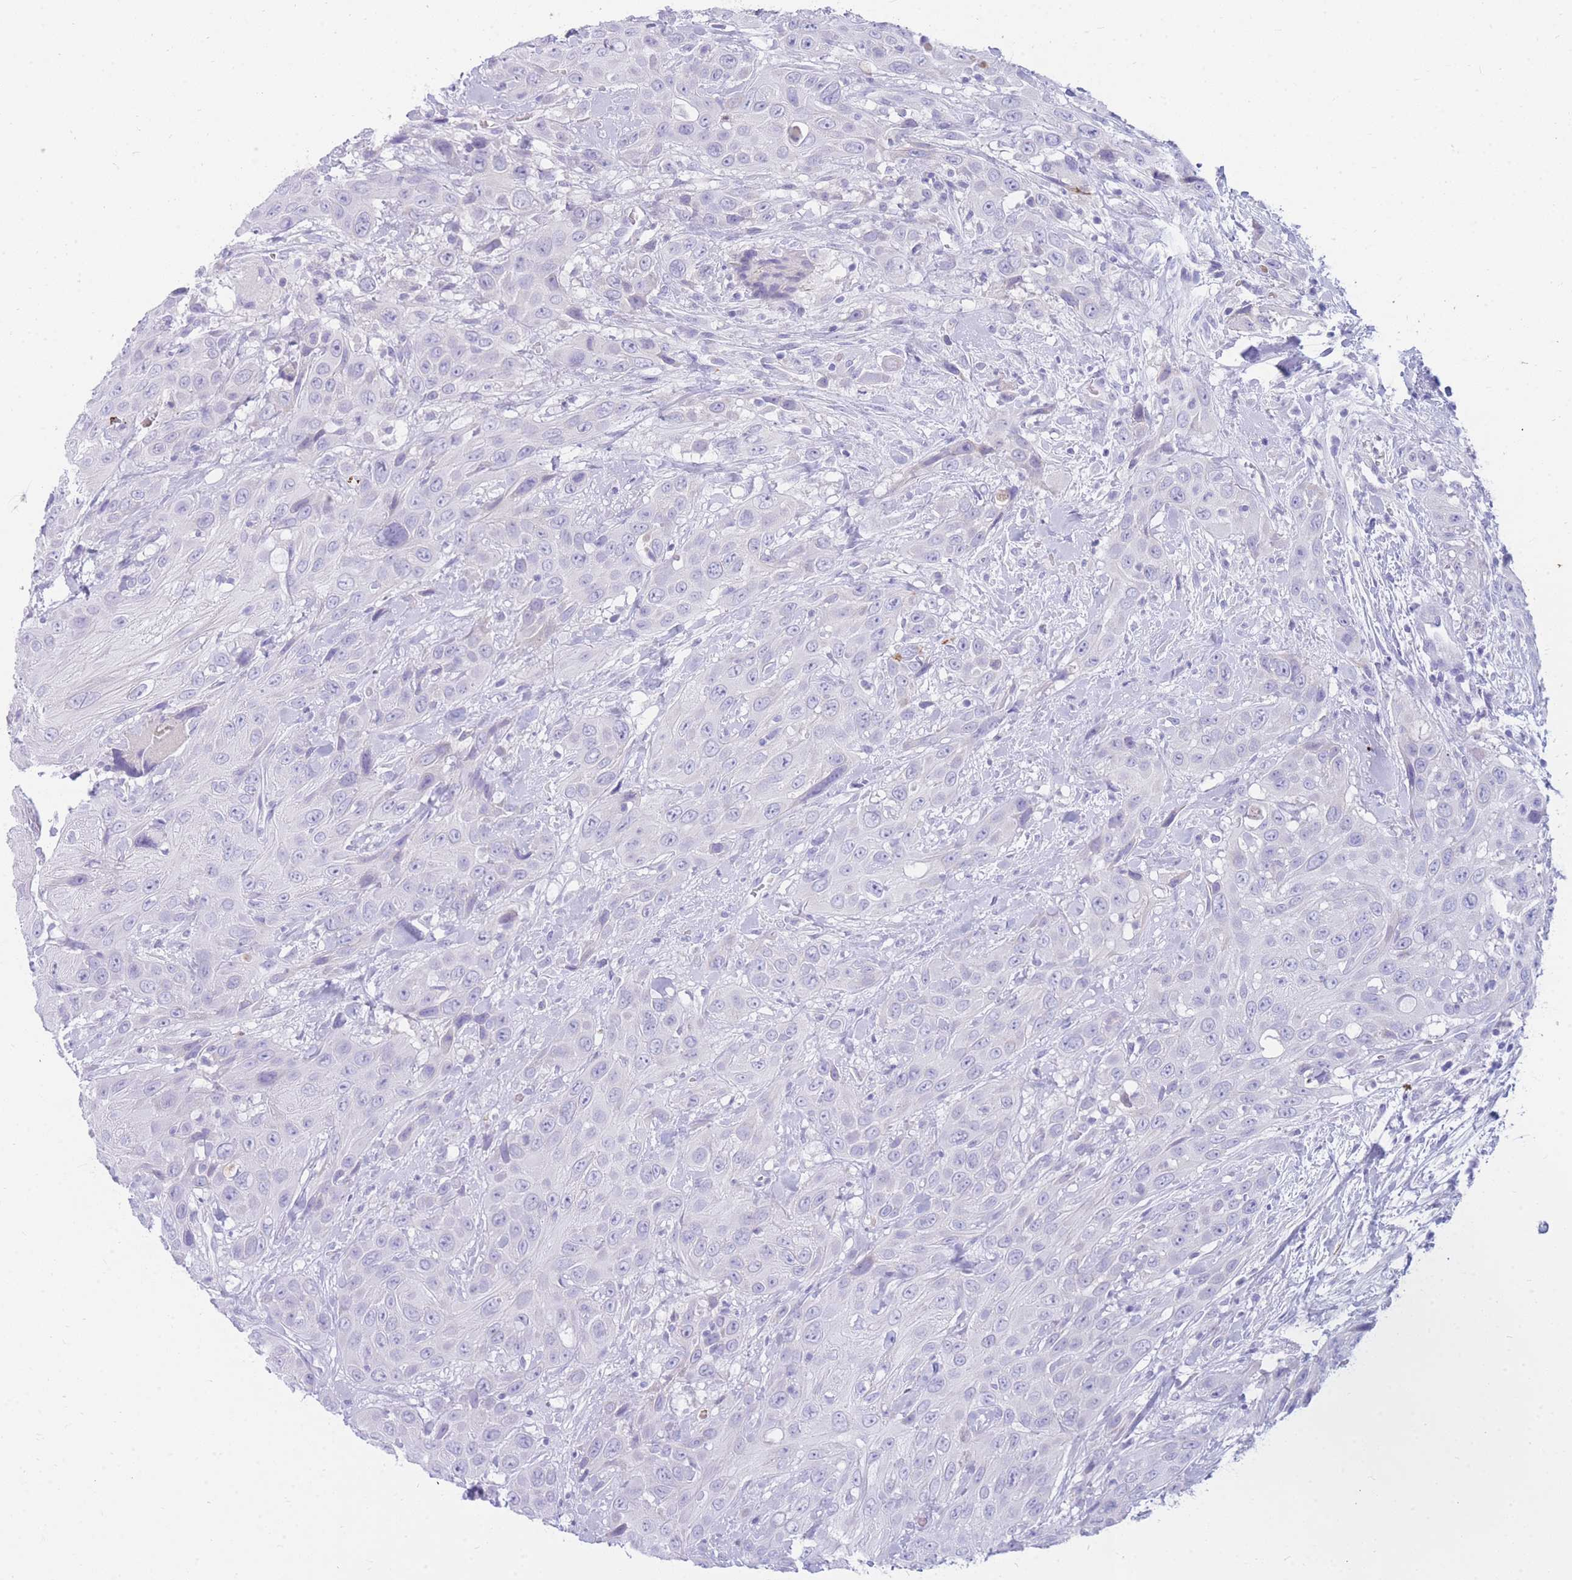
{"staining": {"intensity": "negative", "quantity": "none", "location": "none"}, "tissue": "head and neck cancer", "cell_type": "Tumor cells", "image_type": "cancer", "snomed": [{"axis": "morphology", "description": "Squamous cell carcinoma, NOS"}, {"axis": "topography", "description": "Head-Neck"}], "caption": "The histopathology image displays no staining of tumor cells in head and neck squamous cell carcinoma.", "gene": "NKX1-2", "patient": {"sex": "male", "age": 81}}